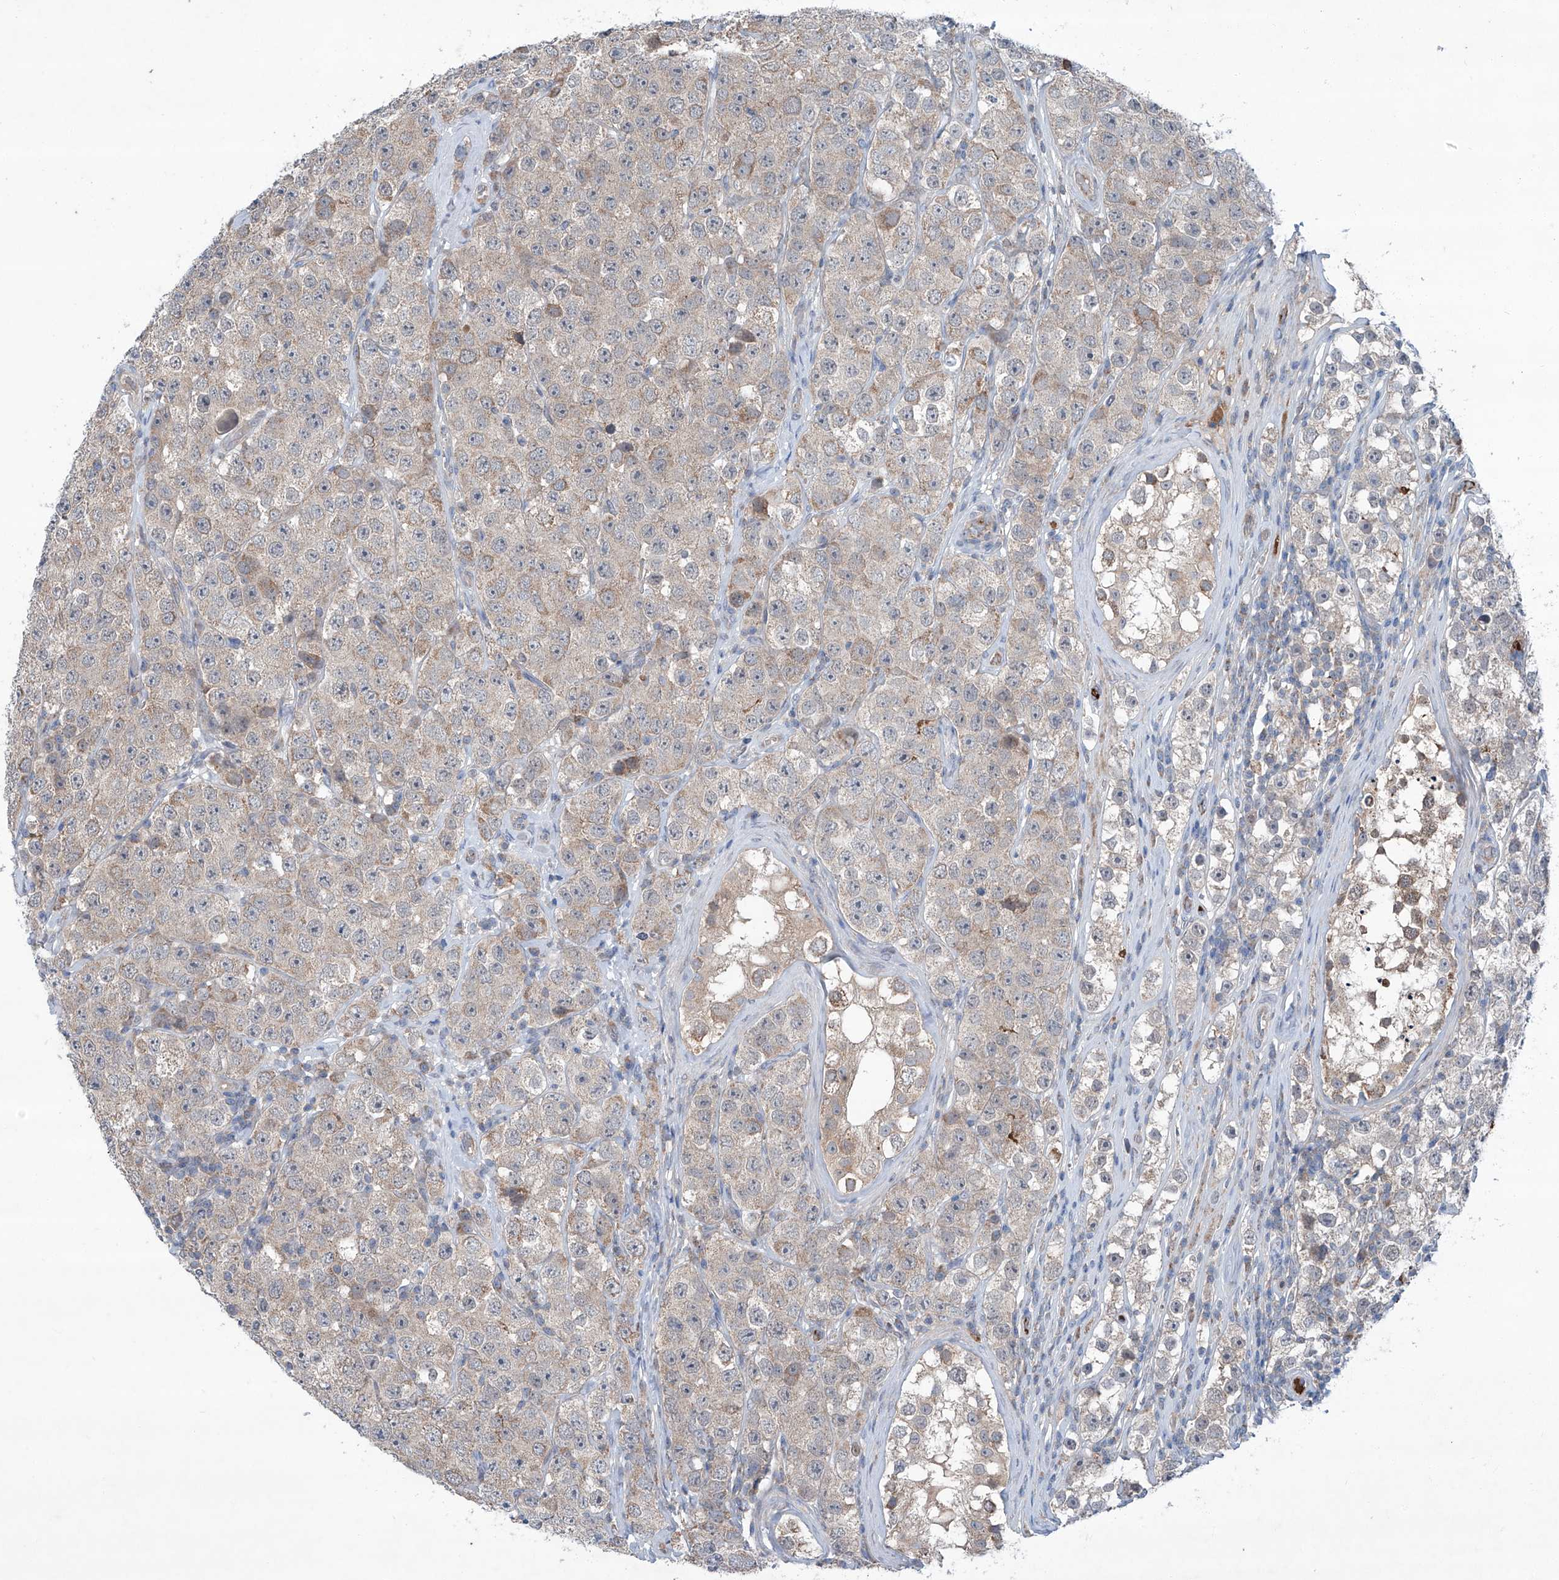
{"staining": {"intensity": "weak", "quantity": "<25%", "location": "cytoplasmic/membranous"}, "tissue": "testis cancer", "cell_type": "Tumor cells", "image_type": "cancer", "snomed": [{"axis": "morphology", "description": "Seminoma, NOS"}, {"axis": "morphology", "description": "Carcinoma, Embryonal, NOS"}, {"axis": "topography", "description": "Testis"}], "caption": "This is an immunohistochemistry histopathology image of human embryonal carcinoma (testis). There is no positivity in tumor cells.", "gene": "SIX4", "patient": {"sex": "male", "age": 28}}